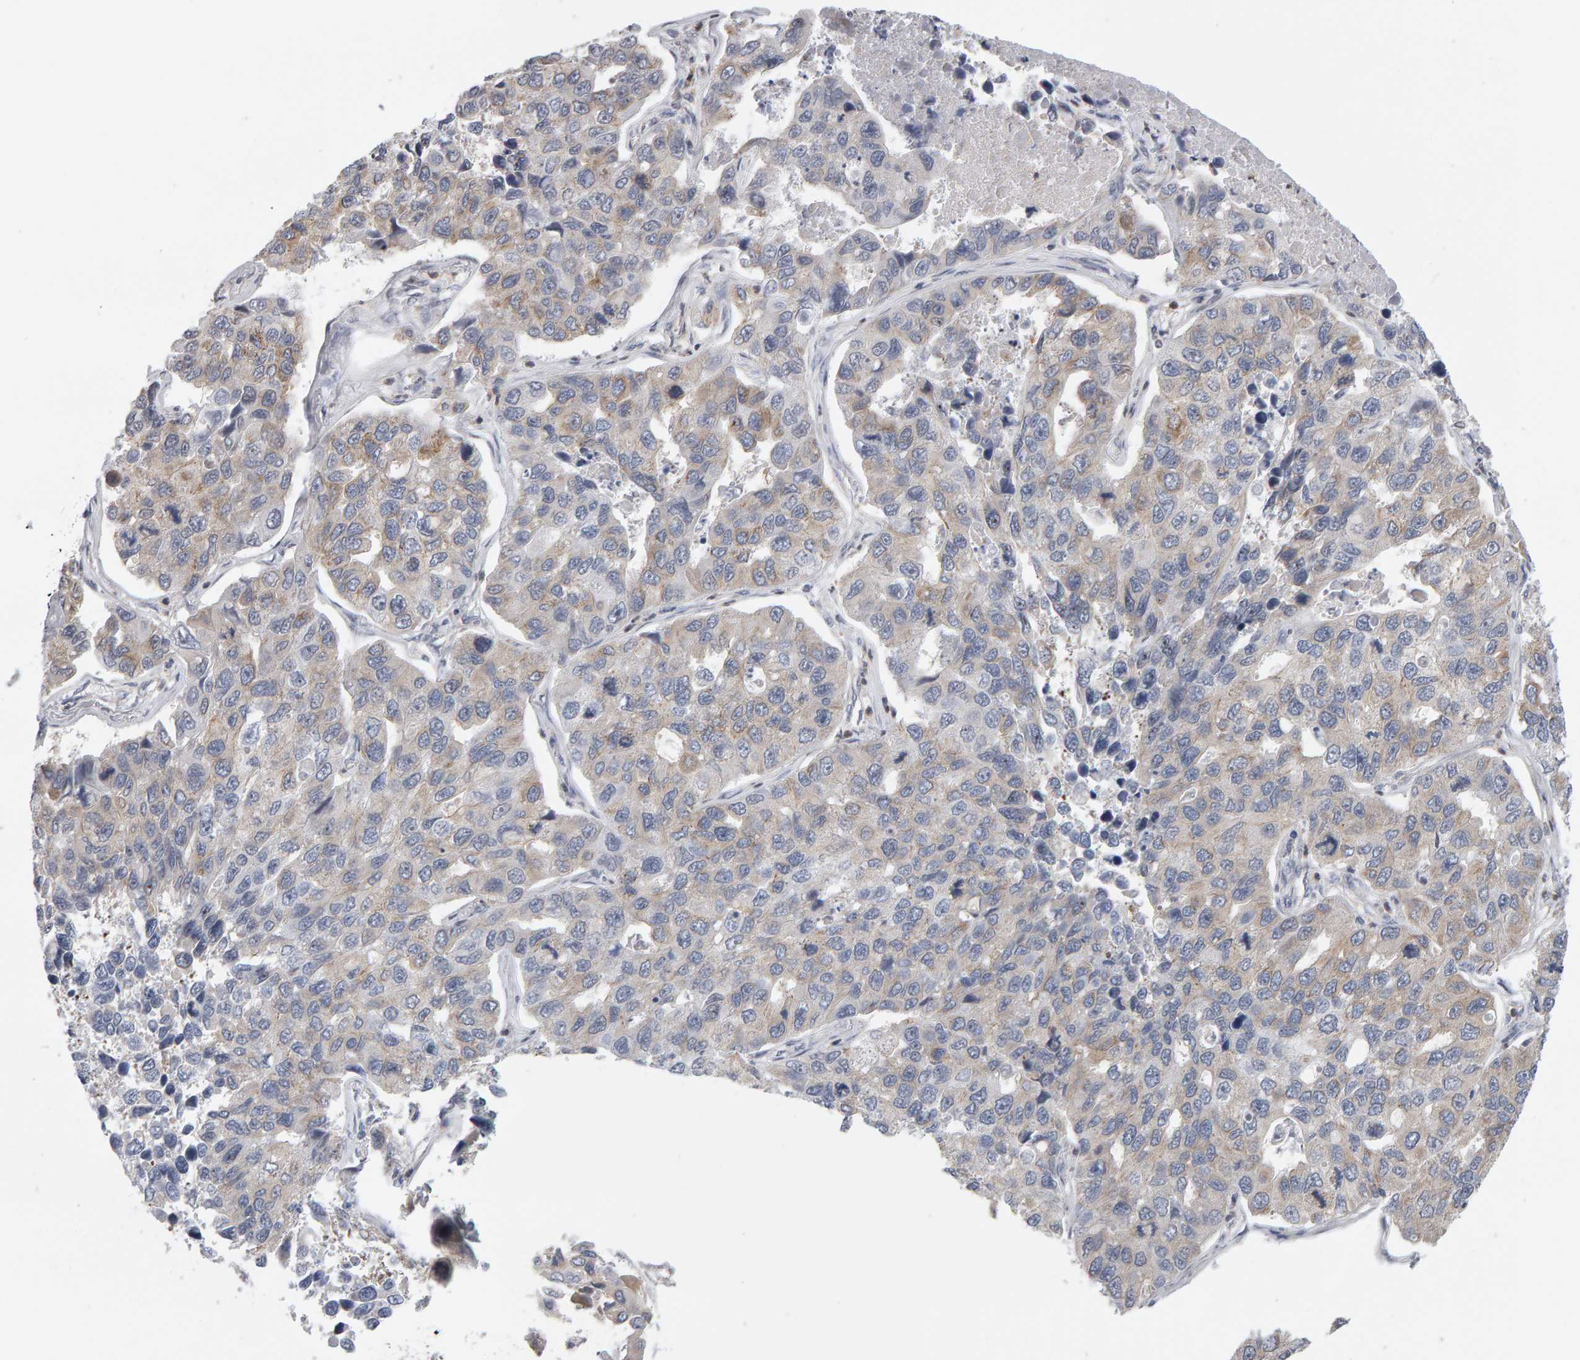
{"staining": {"intensity": "weak", "quantity": "<25%", "location": "cytoplasmic/membranous"}, "tissue": "lung cancer", "cell_type": "Tumor cells", "image_type": "cancer", "snomed": [{"axis": "morphology", "description": "Adenocarcinoma, NOS"}, {"axis": "topography", "description": "Lung"}], "caption": "Protein analysis of lung cancer demonstrates no significant staining in tumor cells. The staining is performed using DAB brown chromogen with nuclei counter-stained in using hematoxylin.", "gene": "MSRA", "patient": {"sex": "male", "age": 64}}